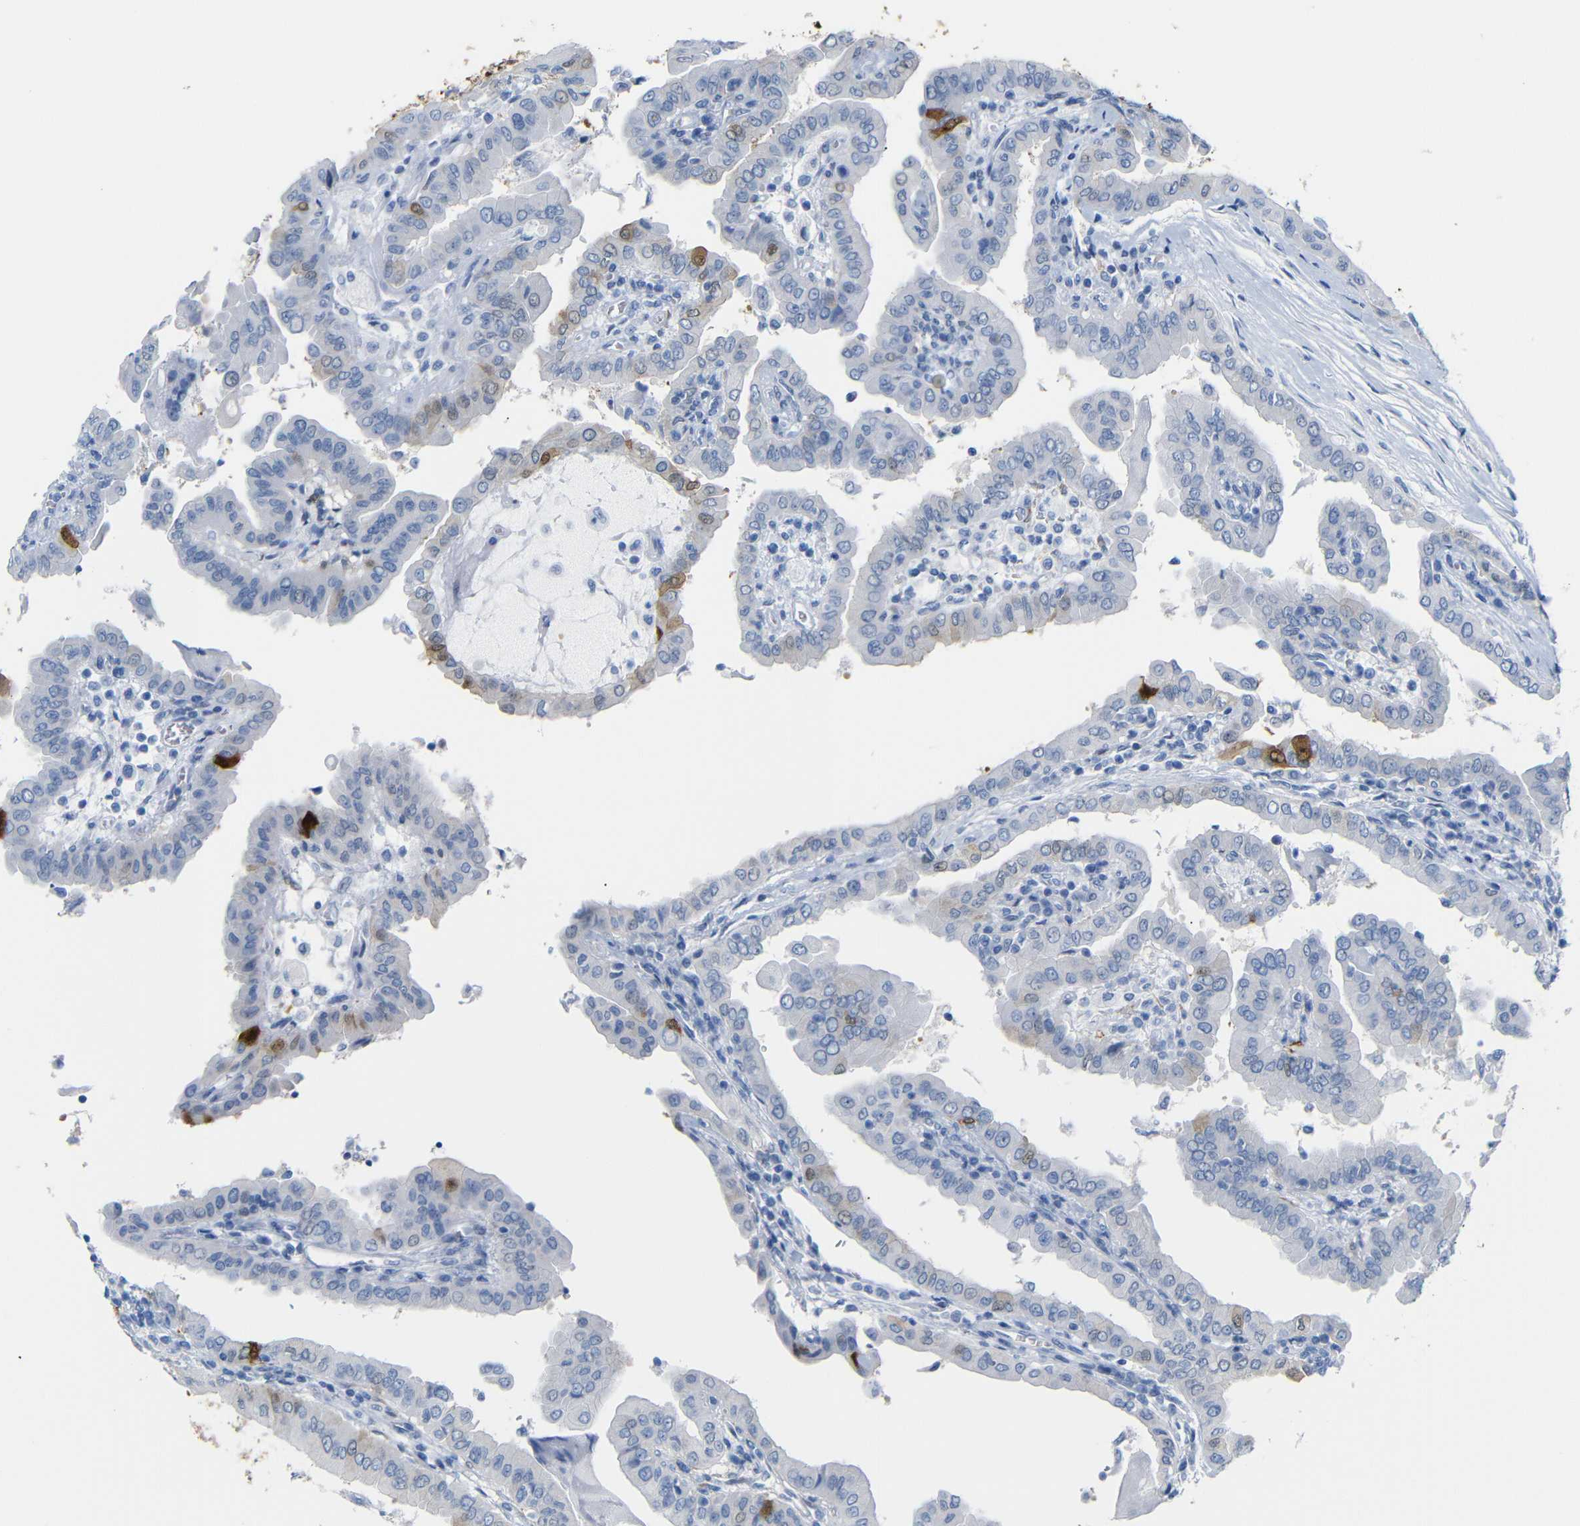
{"staining": {"intensity": "moderate", "quantity": "<25%", "location": "cytoplasmic/membranous,nuclear"}, "tissue": "thyroid cancer", "cell_type": "Tumor cells", "image_type": "cancer", "snomed": [{"axis": "morphology", "description": "Papillary adenocarcinoma, NOS"}, {"axis": "topography", "description": "Thyroid gland"}], "caption": "DAB (3,3'-diaminobenzidine) immunohistochemical staining of human thyroid papillary adenocarcinoma shows moderate cytoplasmic/membranous and nuclear protein positivity in about <25% of tumor cells.", "gene": "MT1A", "patient": {"sex": "male", "age": 33}}